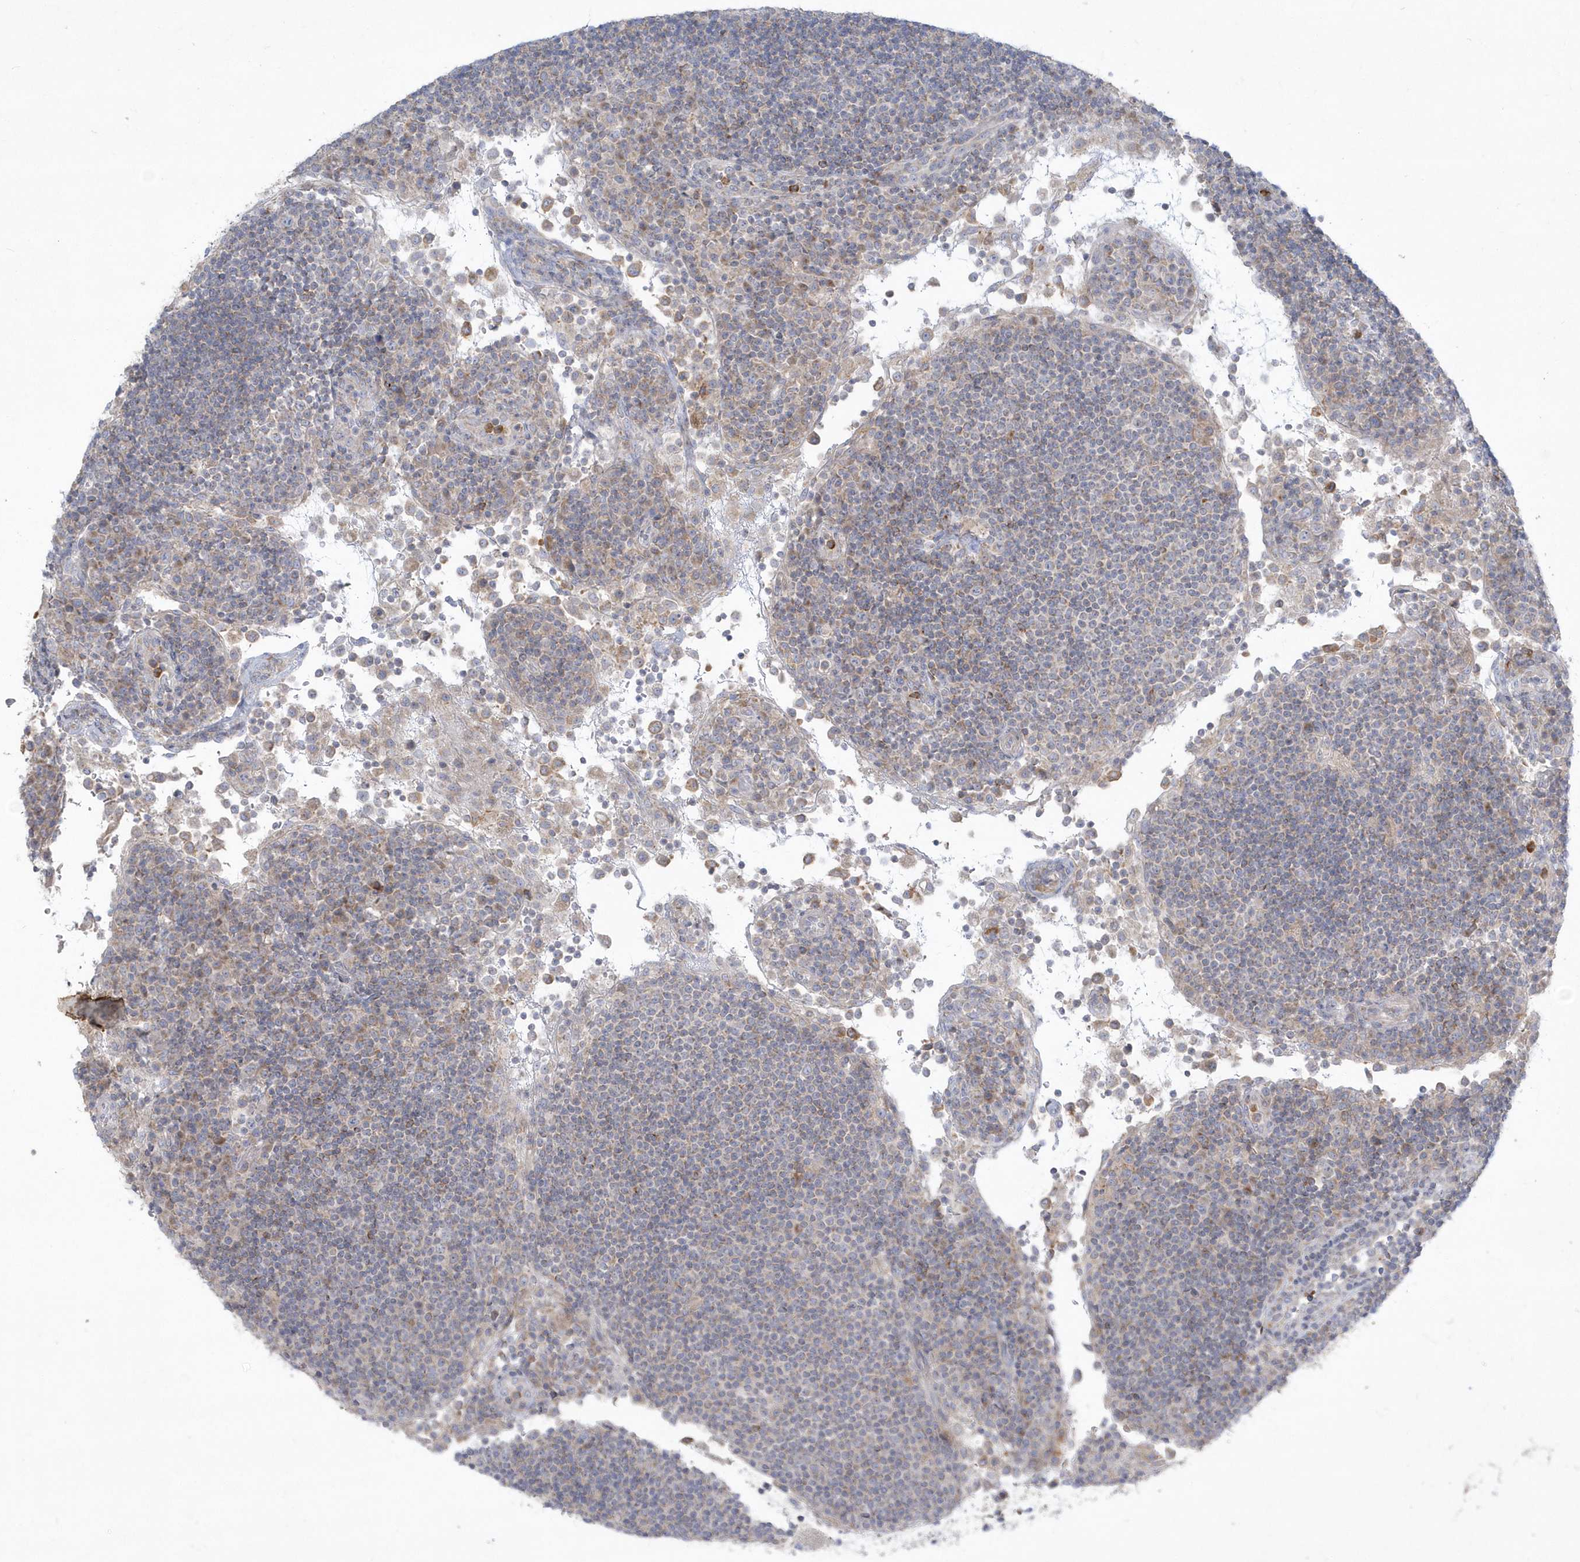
{"staining": {"intensity": "negative", "quantity": "none", "location": "none"}, "tissue": "lymph node", "cell_type": "Germinal center cells", "image_type": "normal", "snomed": [{"axis": "morphology", "description": "Normal tissue, NOS"}, {"axis": "topography", "description": "Lymph node"}], "caption": "Germinal center cells show no significant positivity in normal lymph node. (DAB immunohistochemistry (IHC), high magnification).", "gene": "DNAJC18", "patient": {"sex": "female", "age": 53}}